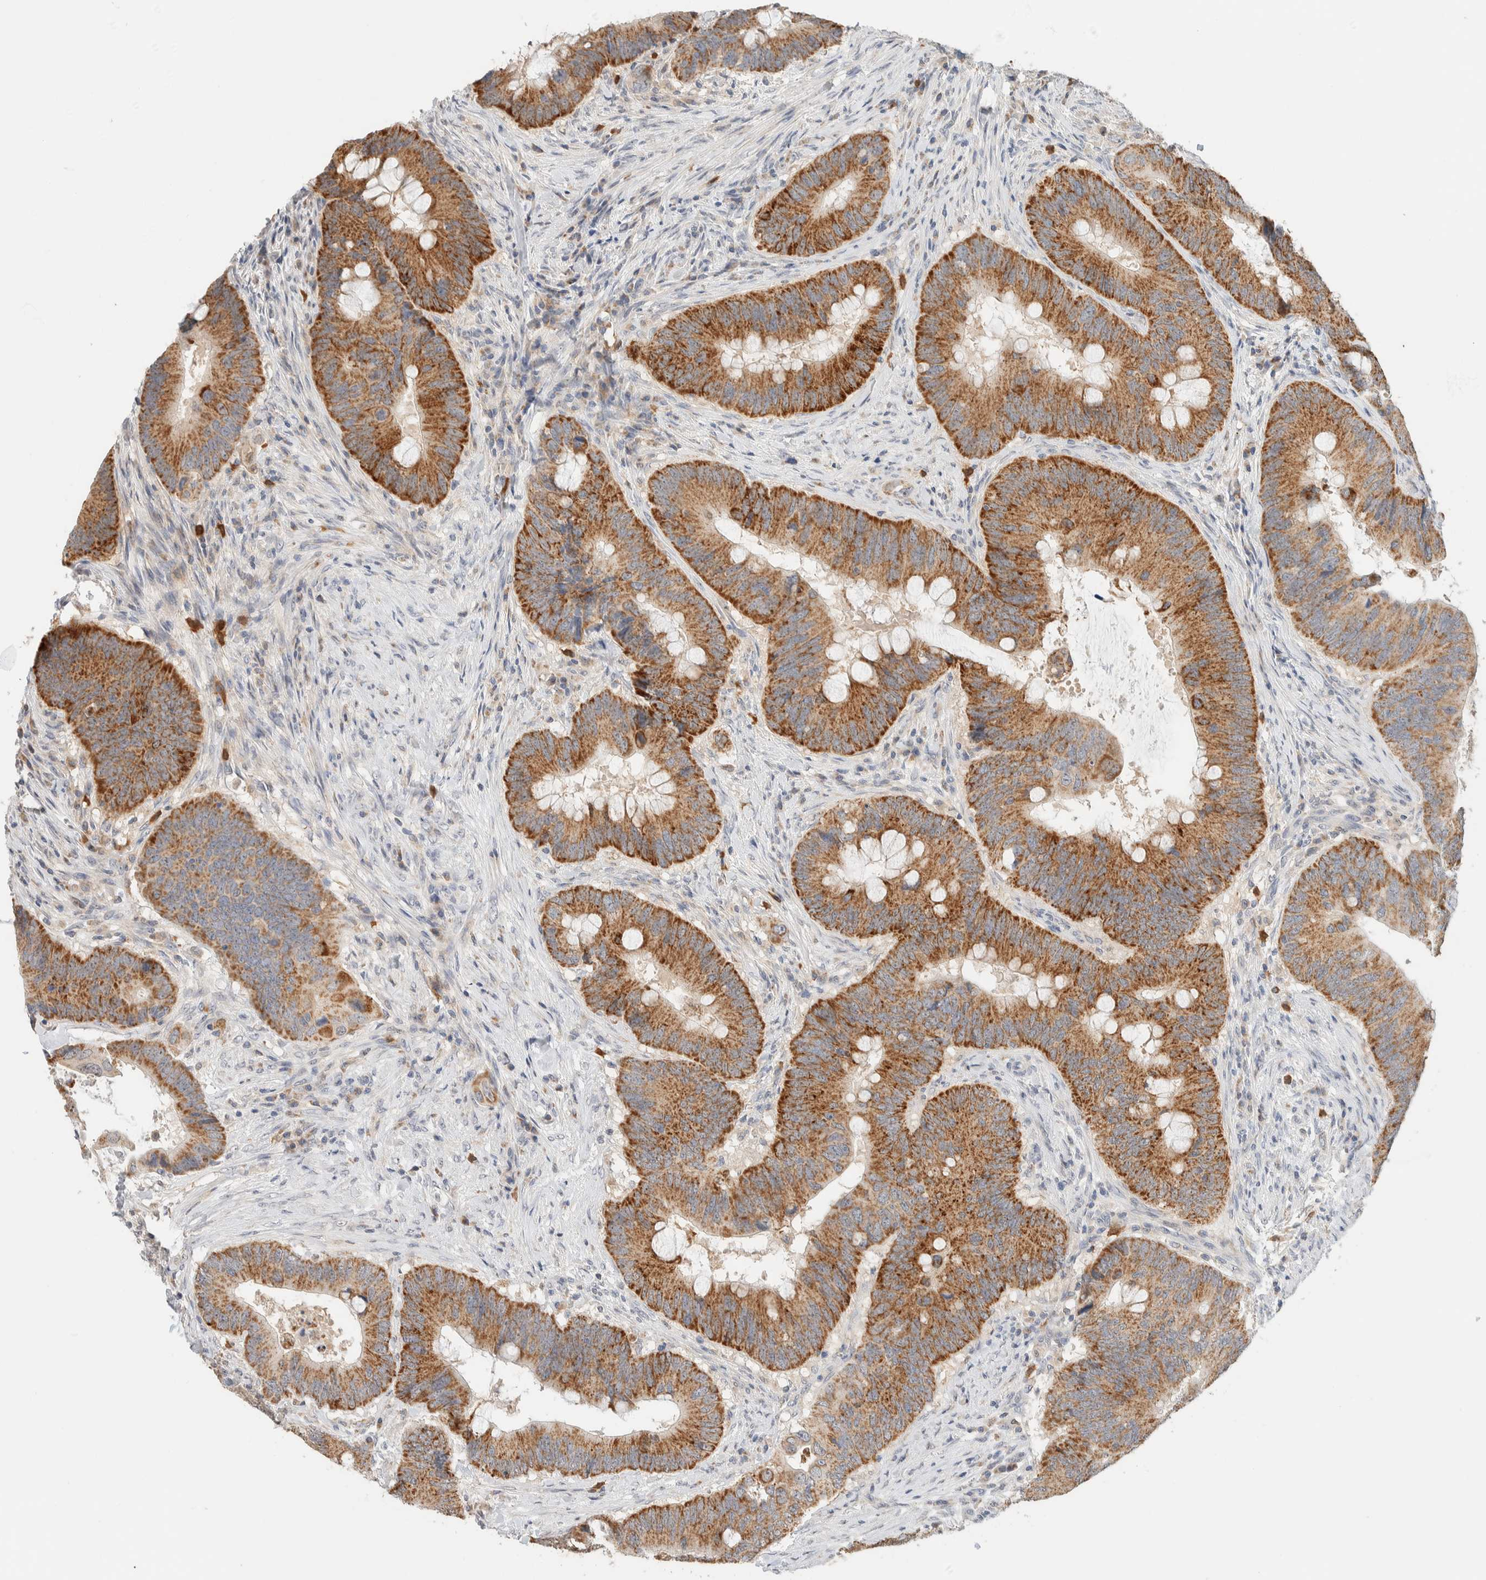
{"staining": {"intensity": "strong", "quantity": ">75%", "location": "cytoplasmic/membranous"}, "tissue": "colorectal cancer", "cell_type": "Tumor cells", "image_type": "cancer", "snomed": [{"axis": "morphology", "description": "Adenocarcinoma, NOS"}, {"axis": "topography", "description": "Colon"}], "caption": "Brown immunohistochemical staining in colorectal adenocarcinoma demonstrates strong cytoplasmic/membranous staining in about >75% of tumor cells.", "gene": "HDHD3", "patient": {"sex": "male", "age": 71}}